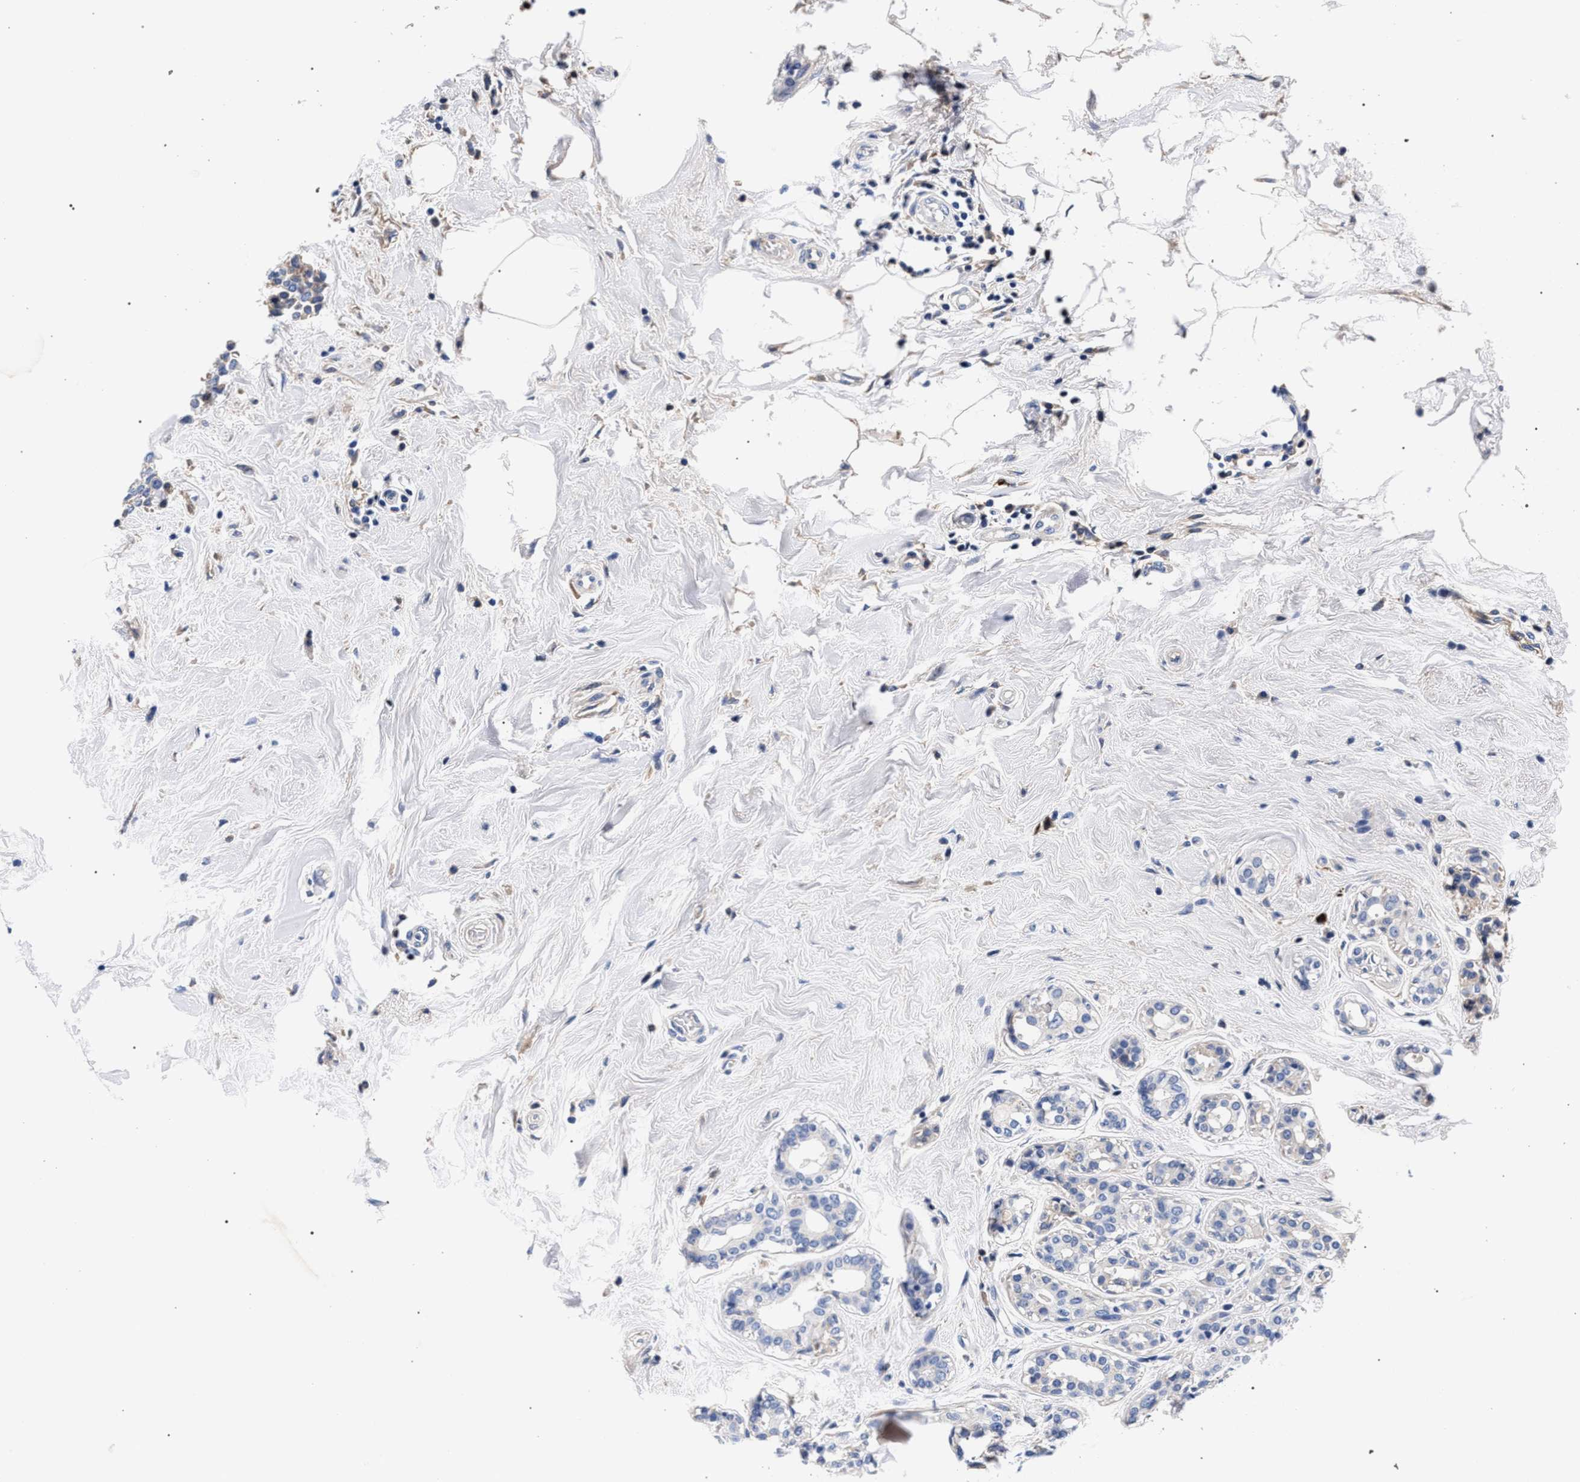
{"staining": {"intensity": "negative", "quantity": "none", "location": "none"}, "tissue": "breast cancer", "cell_type": "Tumor cells", "image_type": "cancer", "snomed": [{"axis": "morphology", "description": "Duct carcinoma"}, {"axis": "topography", "description": "Breast"}], "caption": "There is no significant expression in tumor cells of invasive ductal carcinoma (breast).", "gene": "ACOX1", "patient": {"sex": "female", "age": 55}}